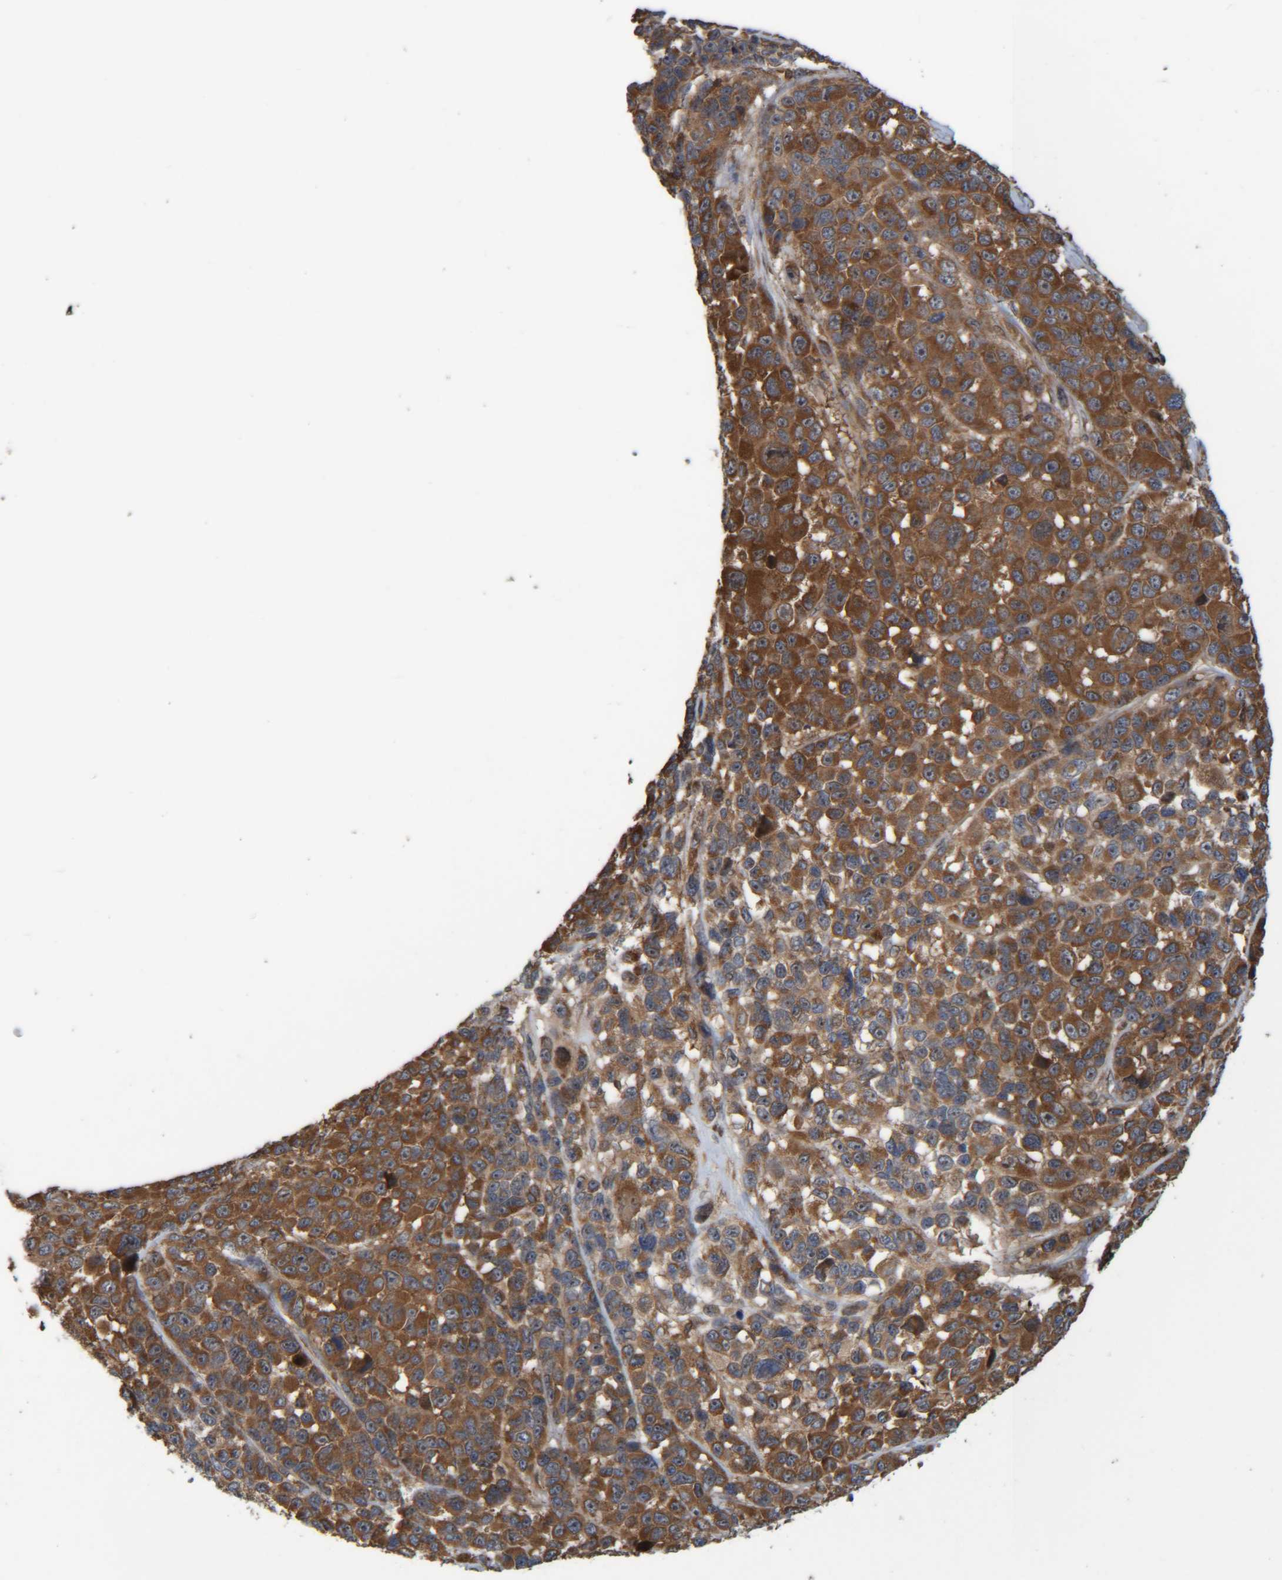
{"staining": {"intensity": "strong", "quantity": ">75%", "location": "cytoplasmic/membranous,nuclear"}, "tissue": "melanoma", "cell_type": "Tumor cells", "image_type": "cancer", "snomed": [{"axis": "morphology", "description": "Malignant melanoma, NOS"}, {"axis": "topography", "description": "Skin"}], "caption": "Immunohistochemistry (IHC) image of neoplastic tissue: human malignant melanoma stained using immunohistochemistry reveals high levels of strong protein expression localized specifically in the cytoplasmic/membranous and nuclear of tumor cells, appearing as a cytoplasmic/membranous and nuclear brown color.", "gene": "CCDC57", "patient": {"sex": "male", "age": 53}}